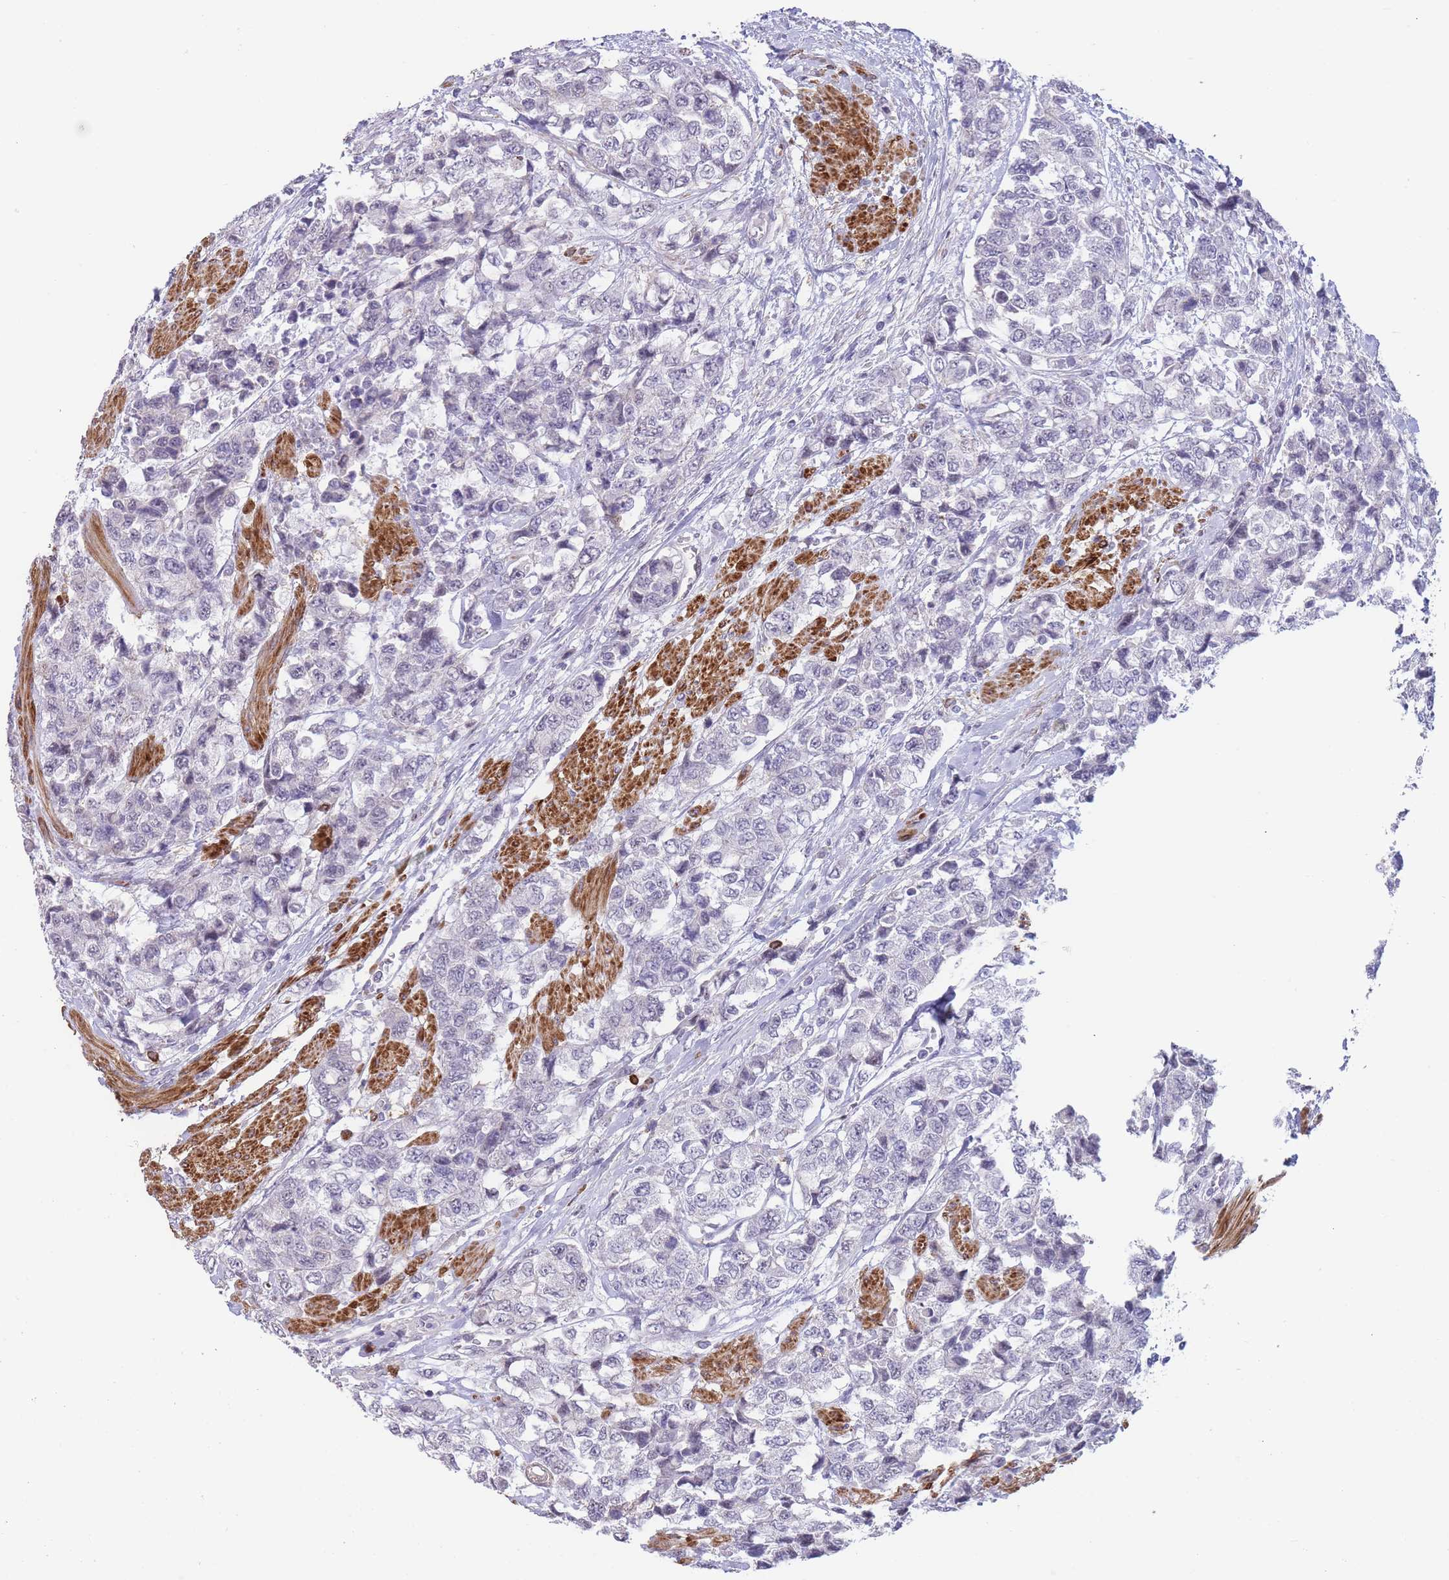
{"staining": {"intensity": "negative", "quantity": "none", "location": "none"}, "tissue": "urothelial cancer", "cell_type": "Tumor cells", "image_type": "cancer", "snomed": [{"axis": "morphology", "description": "Urothelial carcinoma, High grade"}, {"axis": "topography", "description": "Urinary bladder"}], "caption": "Tumor cells are negative for brown protein staining in urothelial cancer.", "gene": "ASAP3", "patient": {"sex": "female", "age": 78}}